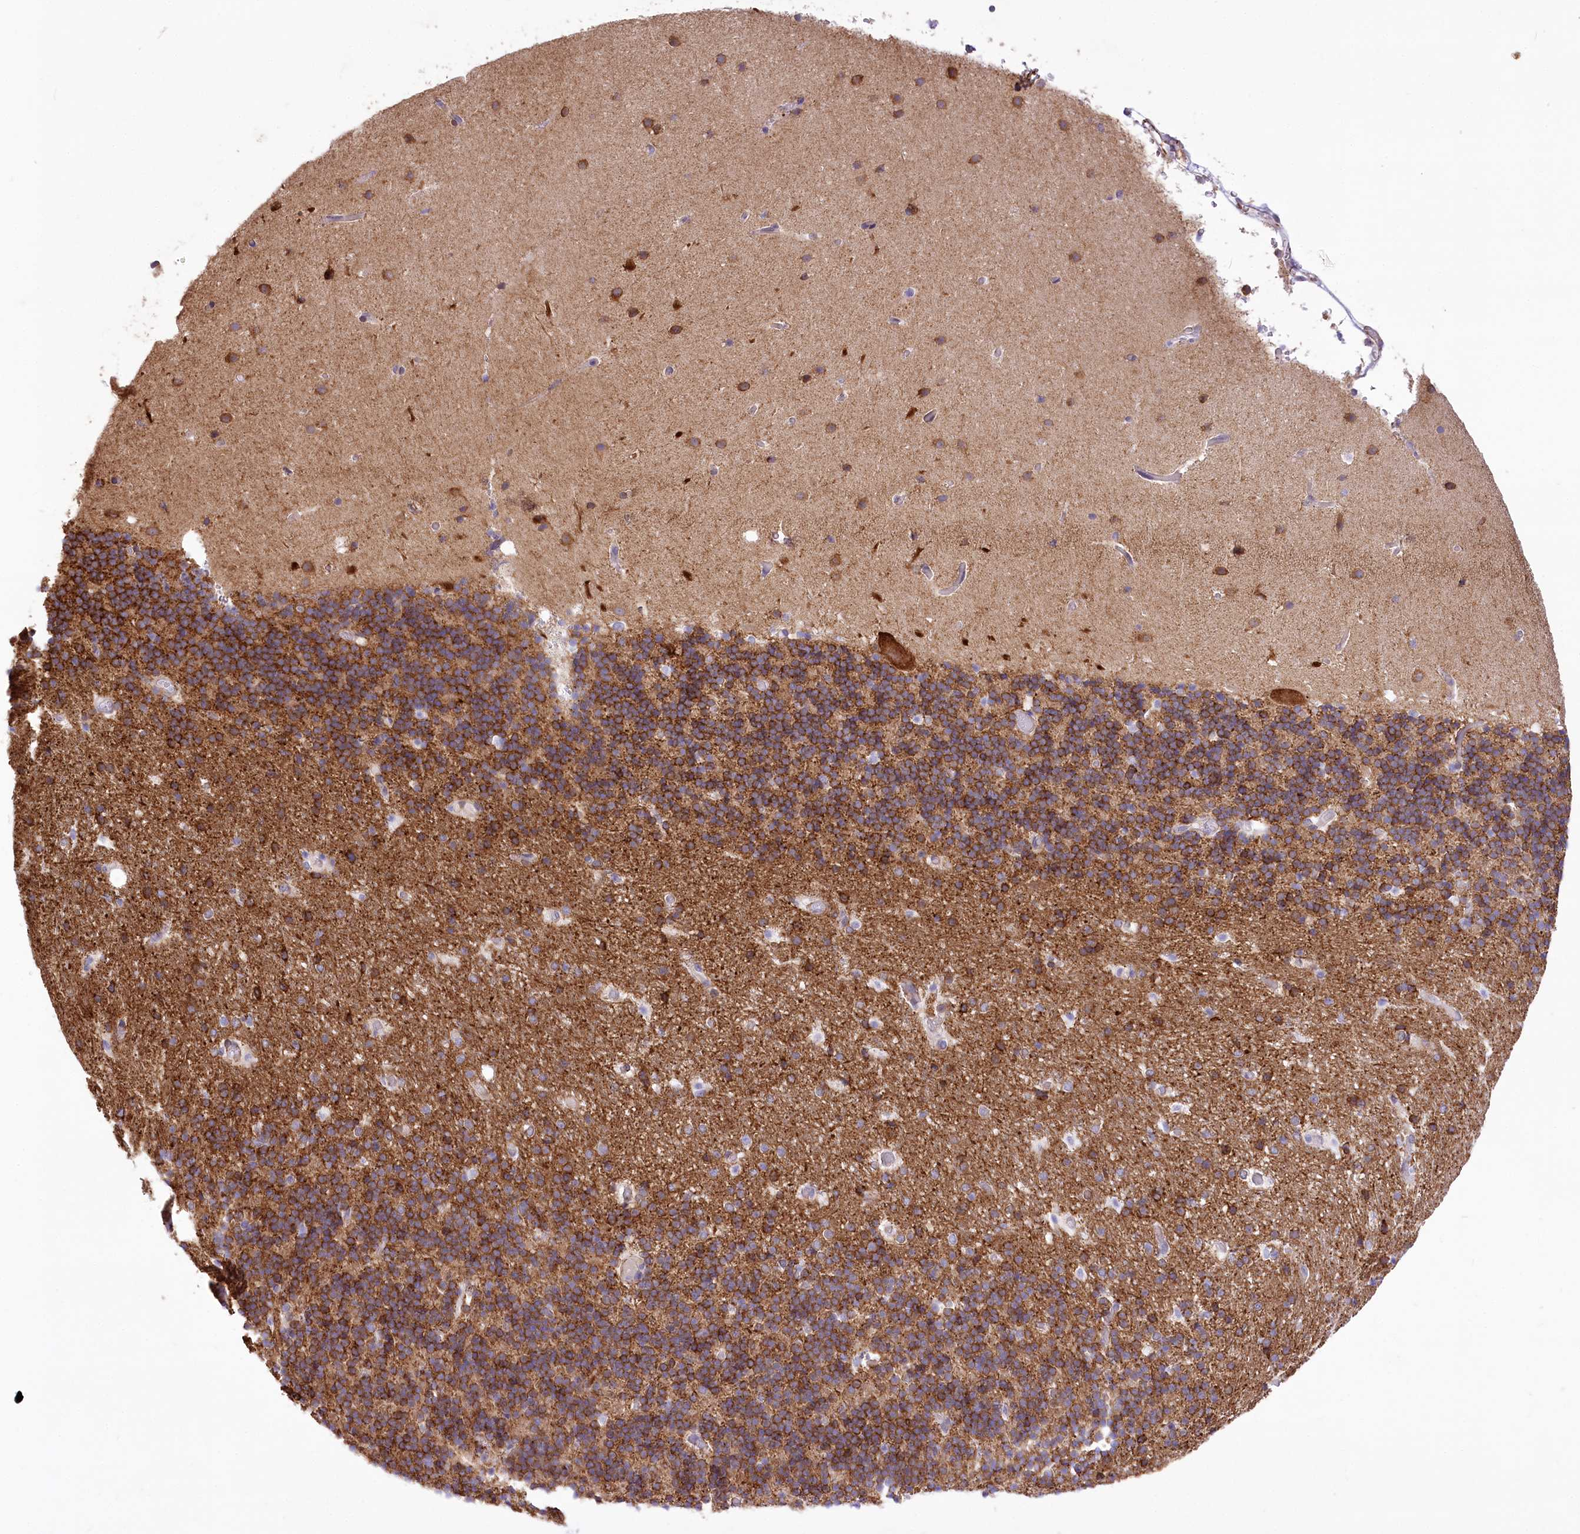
{"staining": {"intensity": "strong", "quantity": "25%-75%", "location": "cytoplasmic/membranous"}, "tissue": "cerebellum", "cell_type": "Cells in granular layer", "image_type": "normal", "snomed": [{"axis": "morphology", "description": "Normal tissue, NOS"}, {"axis": "topography", "description": "Cerebellum"}], "caption": "Immunohistochemical staining of normal human cerebellum exhibits strong cytoplasmic/membranous protein expression in approximately 25%-75% of cells in granular layer.", "gene": "ANGPTL3", "patient": {"sex": "male", "age": 57}}